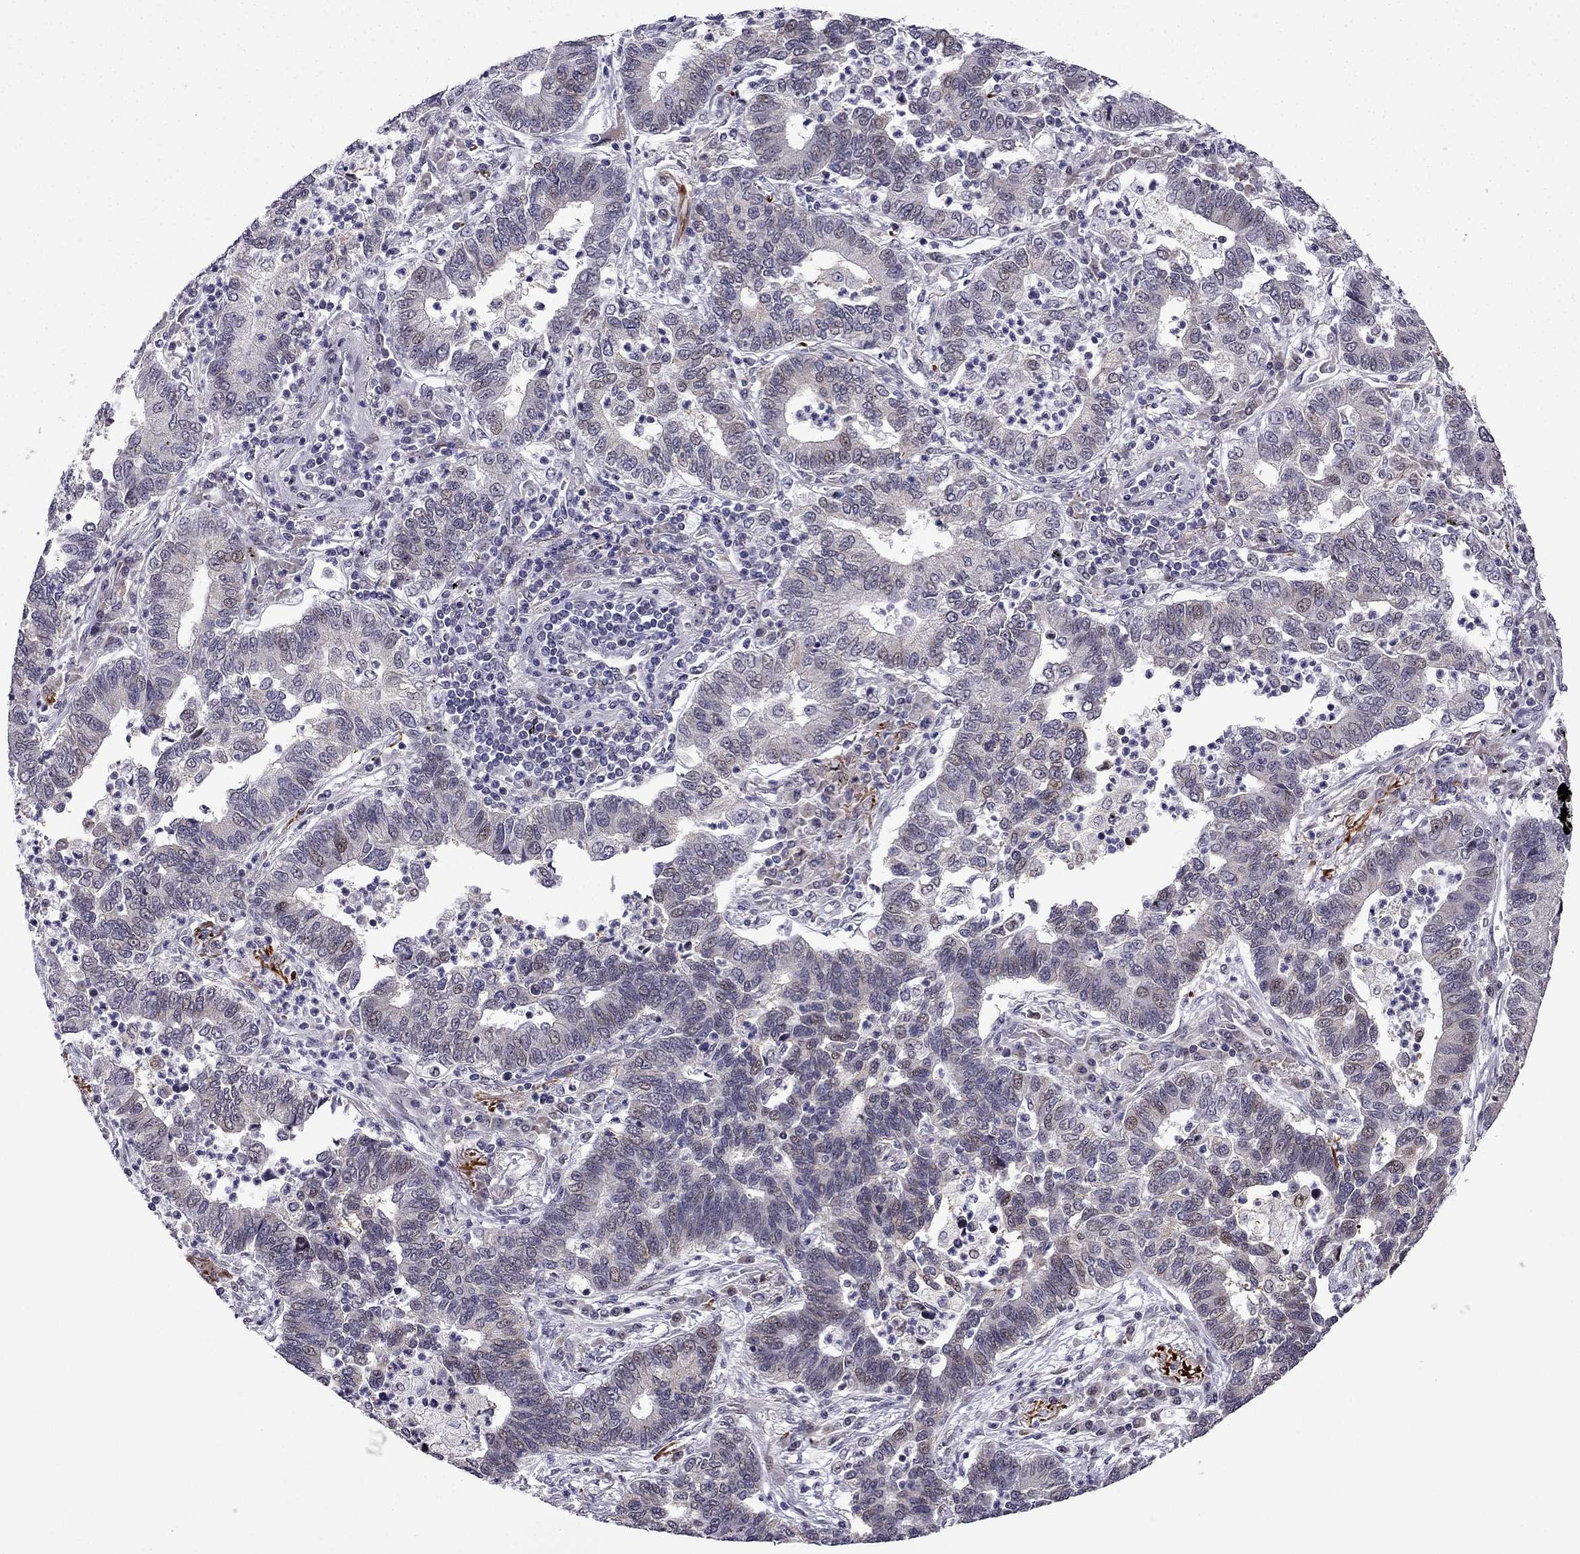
{"staining": {"intensity": "weak", "quantity": "<25%", "location": "nuclear"}, "tissue": "lung cancer", "cell_type": "Tumor cells", "image_type": "cancer", "snomed": [{"axis": "morphology", "description": "Adenocarcinoma, NOS"}, {"axis": "topography", "description": "Lung"}], "caption": "IHC of human lung adenocarcinoma demonstrates no staining in tumor cells.", "gene": "FGF3", "patient": {"sex": "female", "age": 57}}